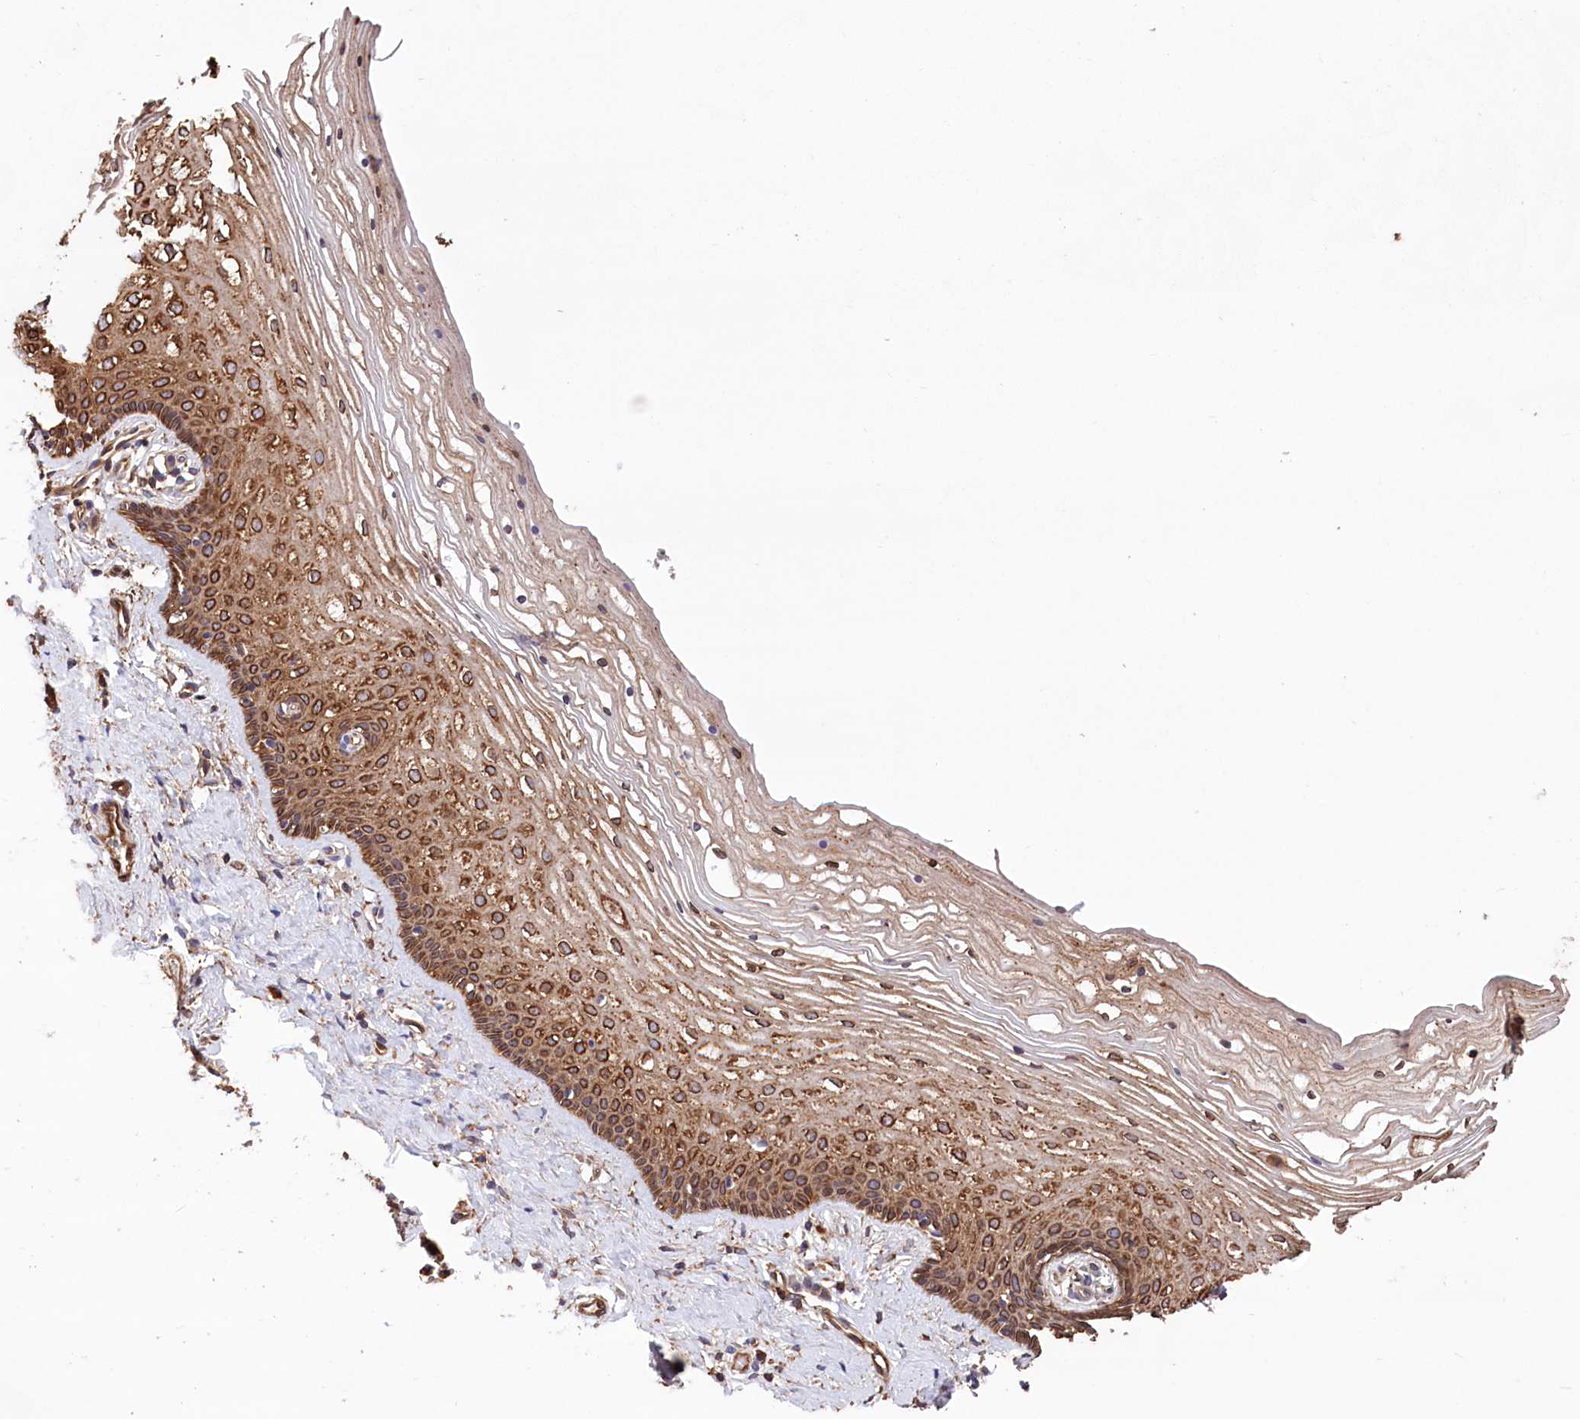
{"staining": {"intensity": "moderate", "quantity": ">75%", "location": "cytoplasmic/membranous,nuclear"}, "tissue": "vagina", "cell_type": "Squamous epithelial cells", "image_type": "normal", "snomed": [{"axis": "morphology", "description": "Normal tissue, NOS"}, {"axis": "topography", "description": "Vagina"}], "caption": "A high-resolution micrograph shows IHC staining of unremarkable vagina, which shows moderate cytoplasmic/membranous,nuclear expression in approximately >75% of squamous epithelial cells. The staining was performed using DAB to visualize the protein expression in brown, while the nuclei were stained in blue with hematoxylin (Magnification: 20x).", "gene": "DPP3", "patient": {"sex": "female", "age": 46}}